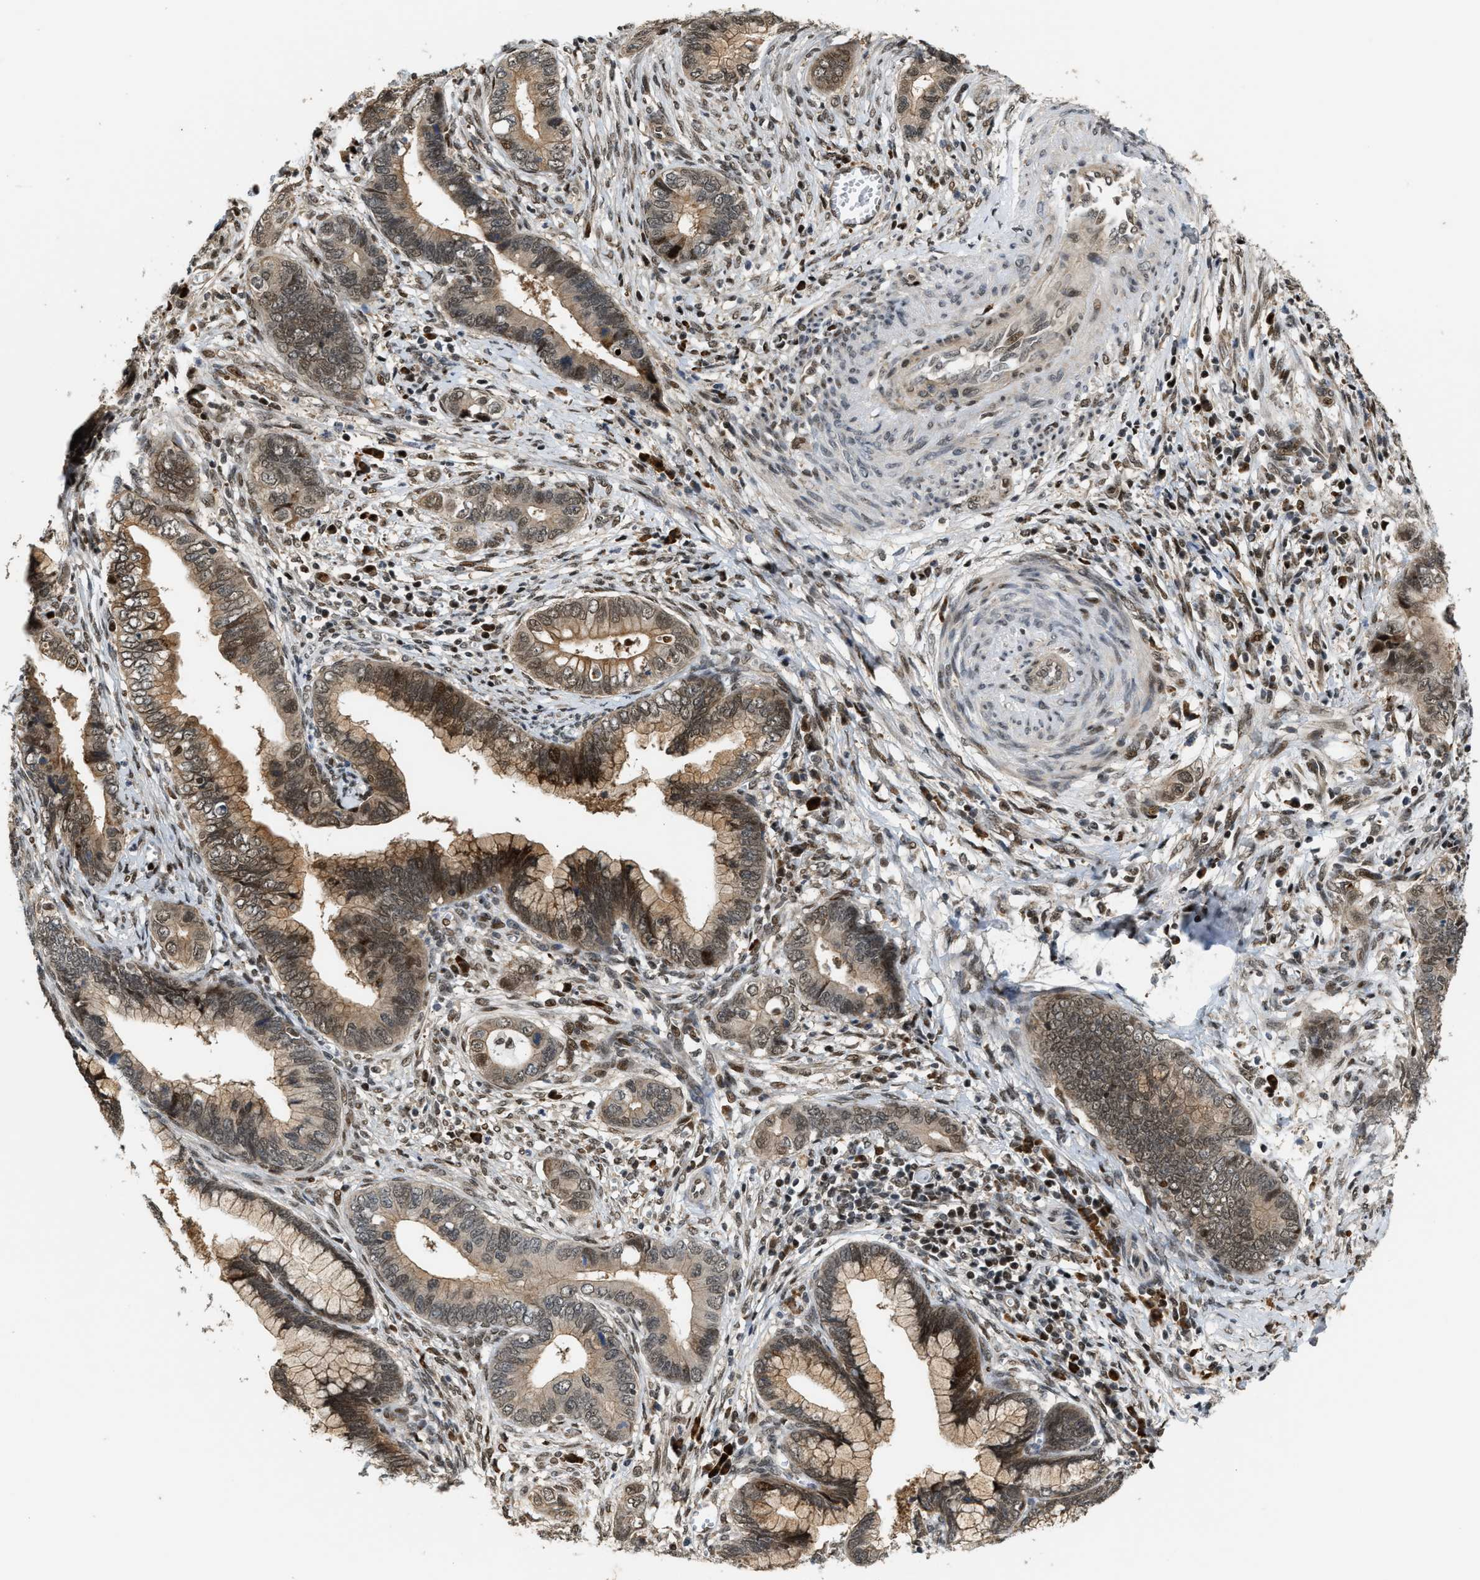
{"staining": {"intensity": "moderate", "quantity": "25%-75%", "location": "cytoplasmic/membranous,nuclear"}, "tissue": "cervical cancer", "cell_type": "Tumor cells", "image_type": "cancer", "snomed": [{"axis": "morphology", "description": "Adenocarcinoma, NOS"}, {"axis": "topography", "description": "Cervix"}], "caption": "Immunohistochemical staining of cervical cancer (adenocarcinoma) reveals medium levels of moderate cytoplasmic/membranous and nuclear staining in about 25%-75% of tumor cells.", "gene": "SERTAD2", "patient": {"sex": "female", "age": 44}}